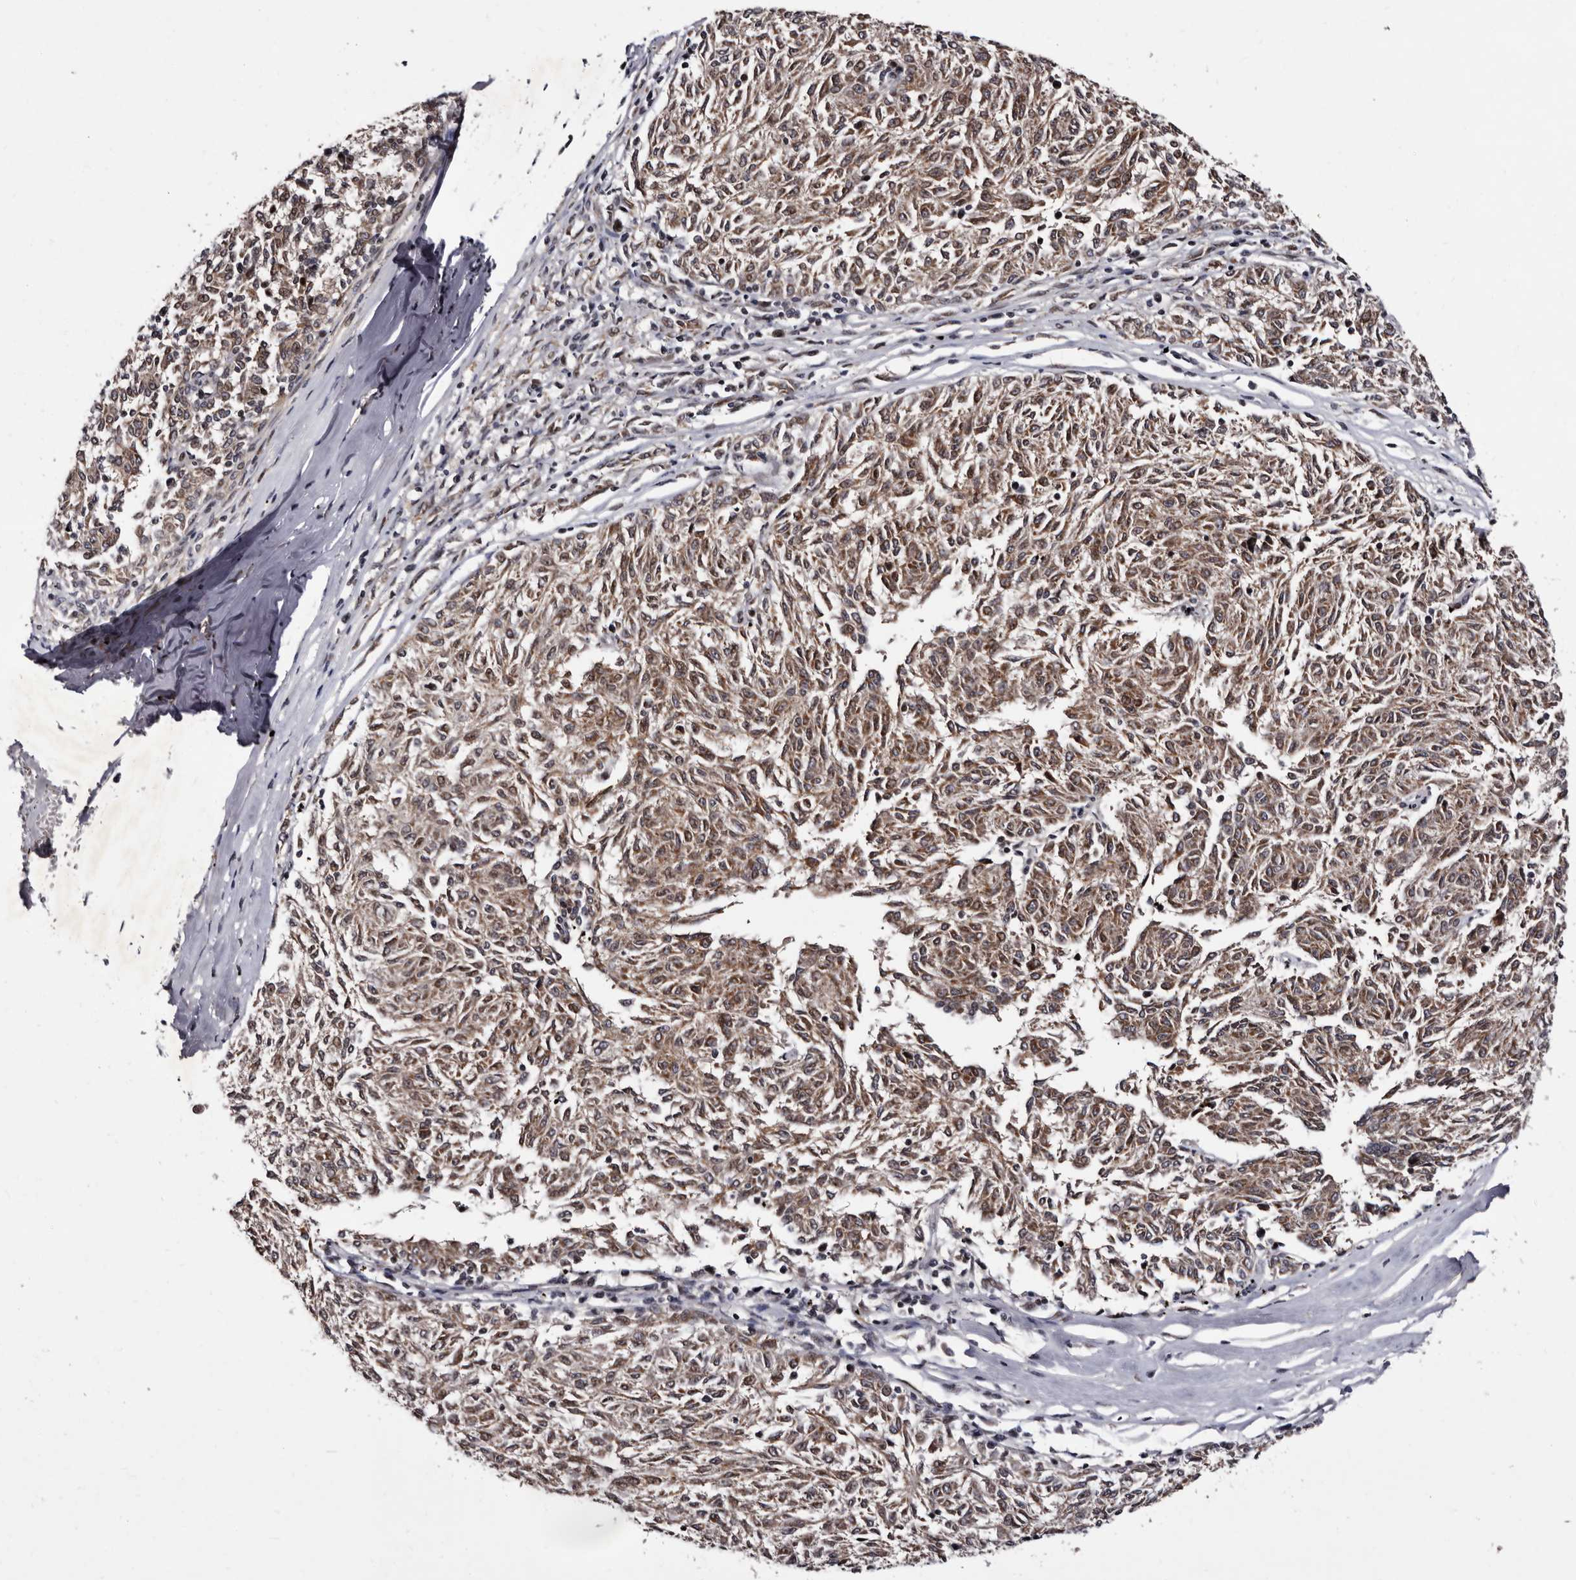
{"staining": {"intensity": "moderate", "quantity": ">75%", "location": "cytoplasmic/membranous,nuclear"}, "tissue": "melanoma", "cell_type": "Tumor cells", "image_type": "cancer", "snomed": [{"axis": "morphology", "description": "Malignant melanoma, NOS"}, {"axis": "topography", "description": "Skin"}], "caption": "Melanoma stained with immunohistochemistry shows moderate cytoplasmic/membranous and nuclear positivity in about >75% of tumor cells. (DAB IHC, brown staining for protein, blue staining for nuclei).", "gene": "TNKS", "patient": {"sex": "female", "age": 72}}